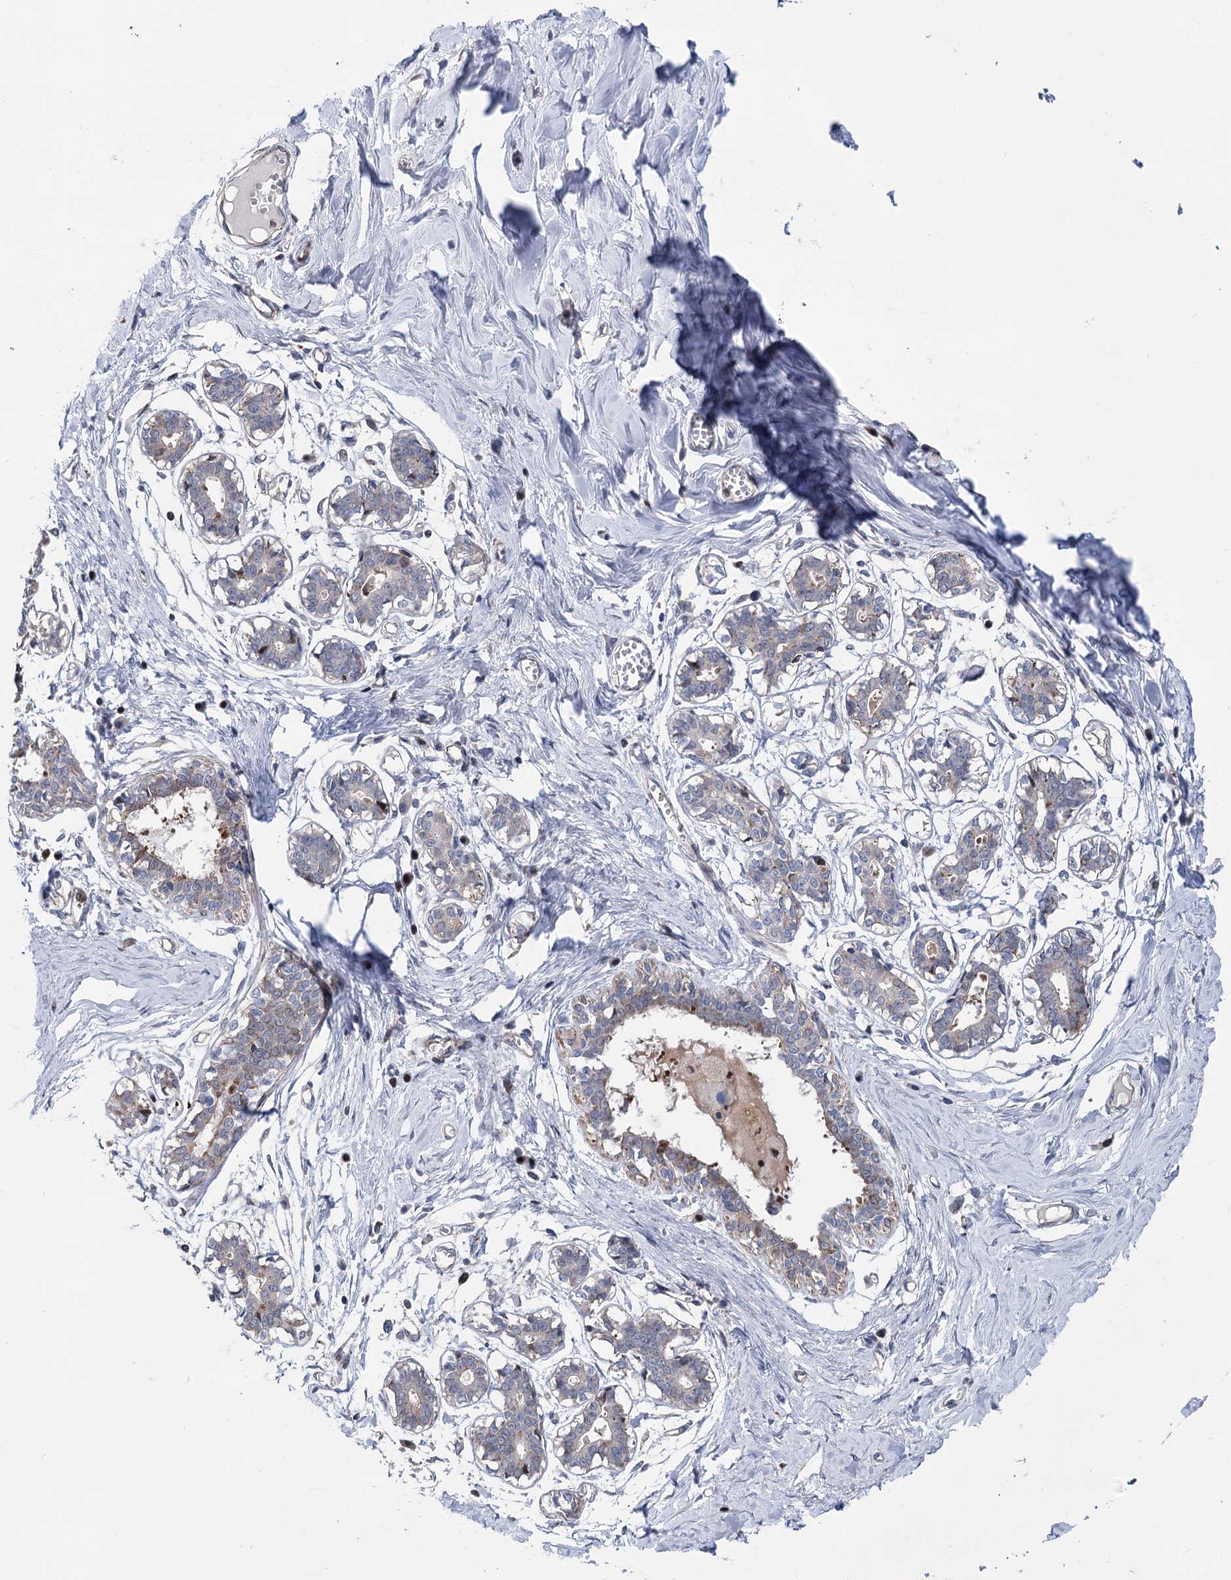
{"staining": {"intensity": "negative", "quantity": "none", "location": "none"}, "tissue": "breast", "cell_type": "Adipocytes", "image_type": "normal", "snomed": [{"axis": "morphology", "description": "Normal tissue, NOS"}, {"axis": "topography", "description": "Breast"}], "caption": "A micrograph of breast stained for a protein displays no brown staining in adipocytes.", "gene": "UBR1", "patient": {"sex": "female", "age": 27}}